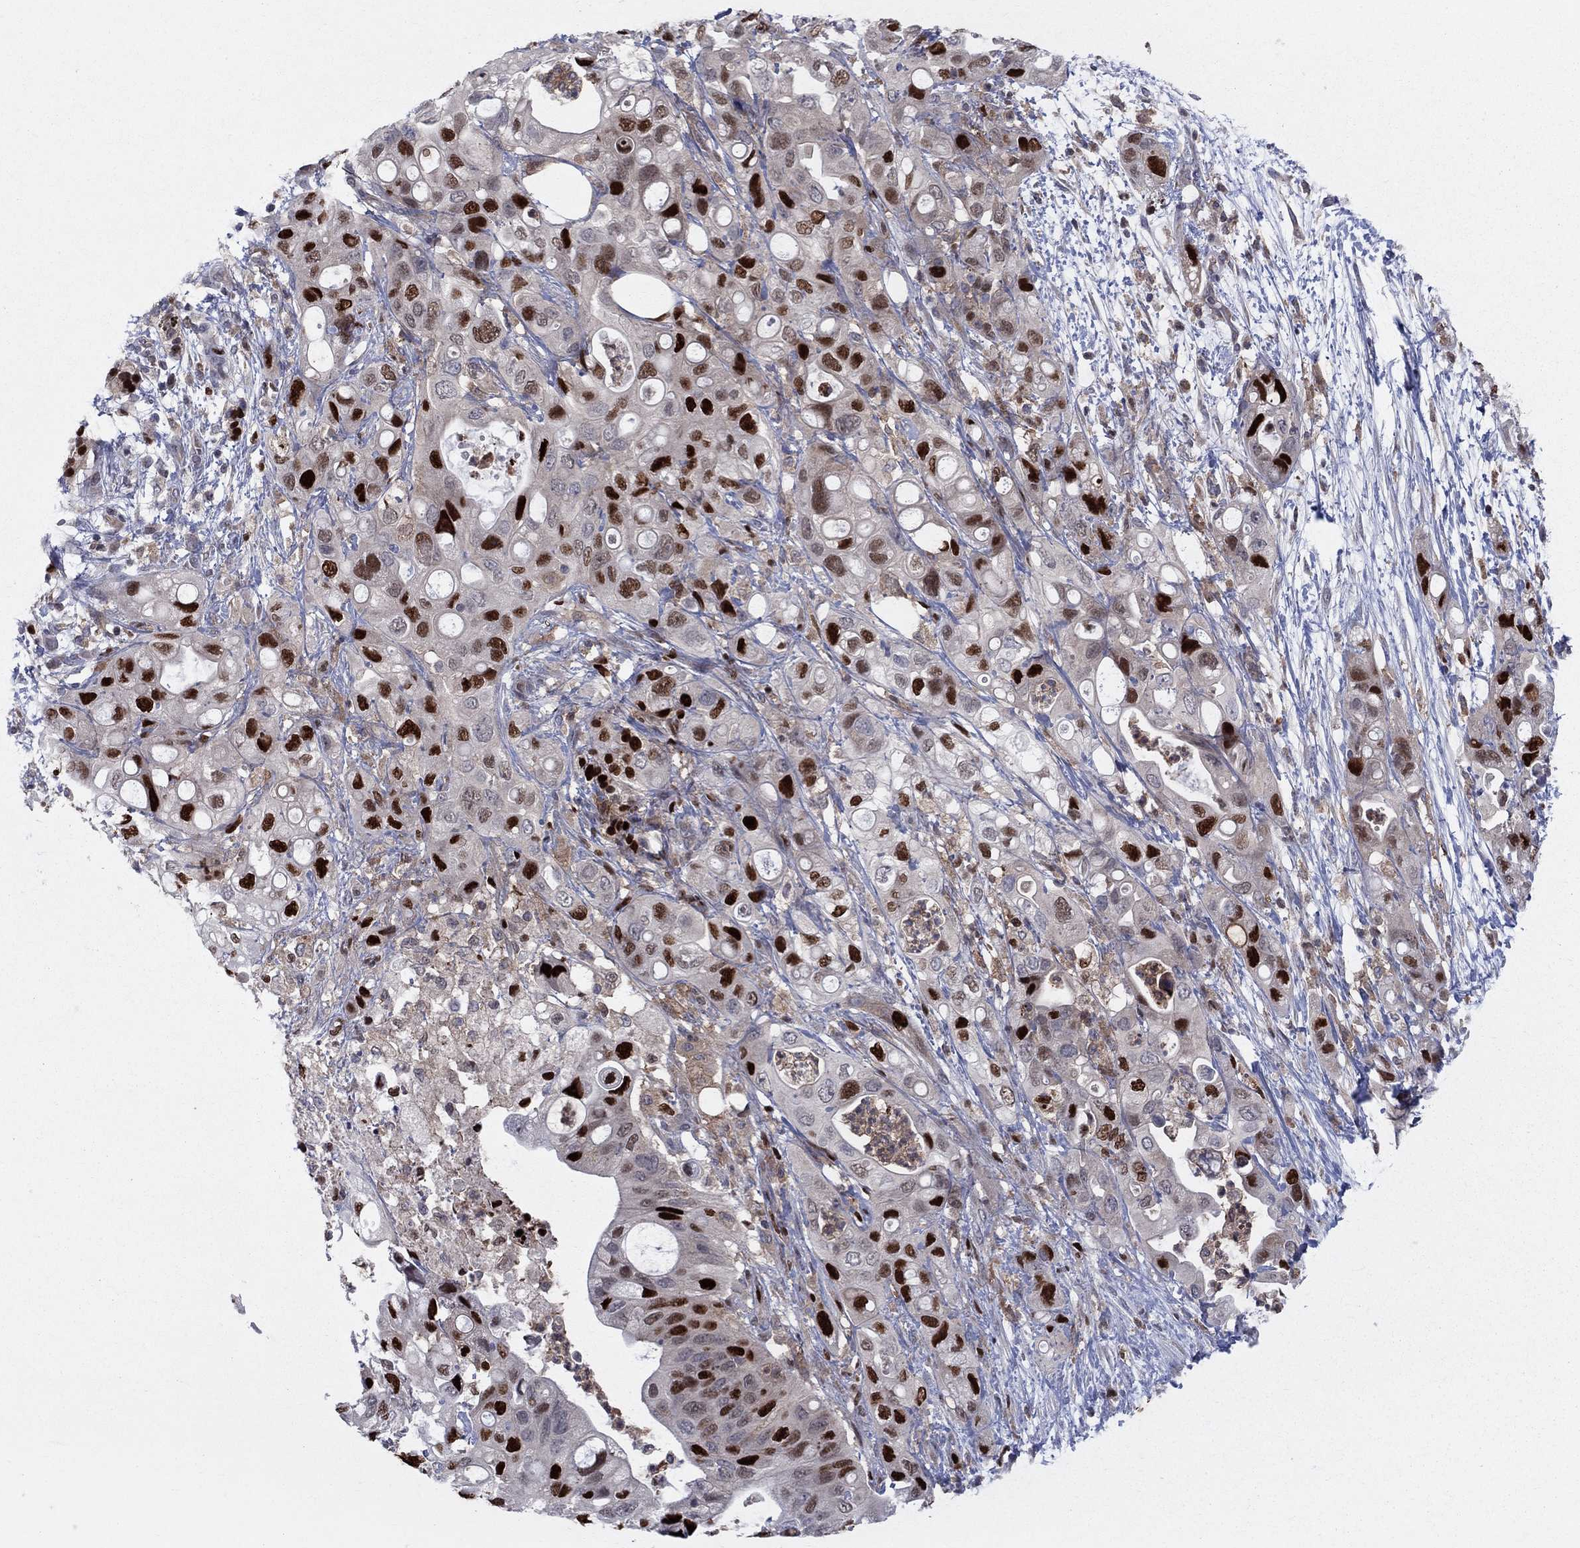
{"staining": {"intensity": "strong", "quantity": "25%-75%", "location": "nuclear"}, "tissue": "pancreatic cancer", "cell_type": "Tumor cells", "image_type": "cancer", "snomed": [{"axis": "morphology", "description": "Adenocarcinoma, NOS"}, {"axis": "topography", "description": "Pancreas"}], "caption": "Pancreatic cancer (adenocarcinoma) tissue demonstrates strong nuclear positivity in approximately 25%-75% of tumor cells, visualized by immunohistochemistry.", "gene": "ZNHIT3", "patient": {"sex": "female", "age": 72}}